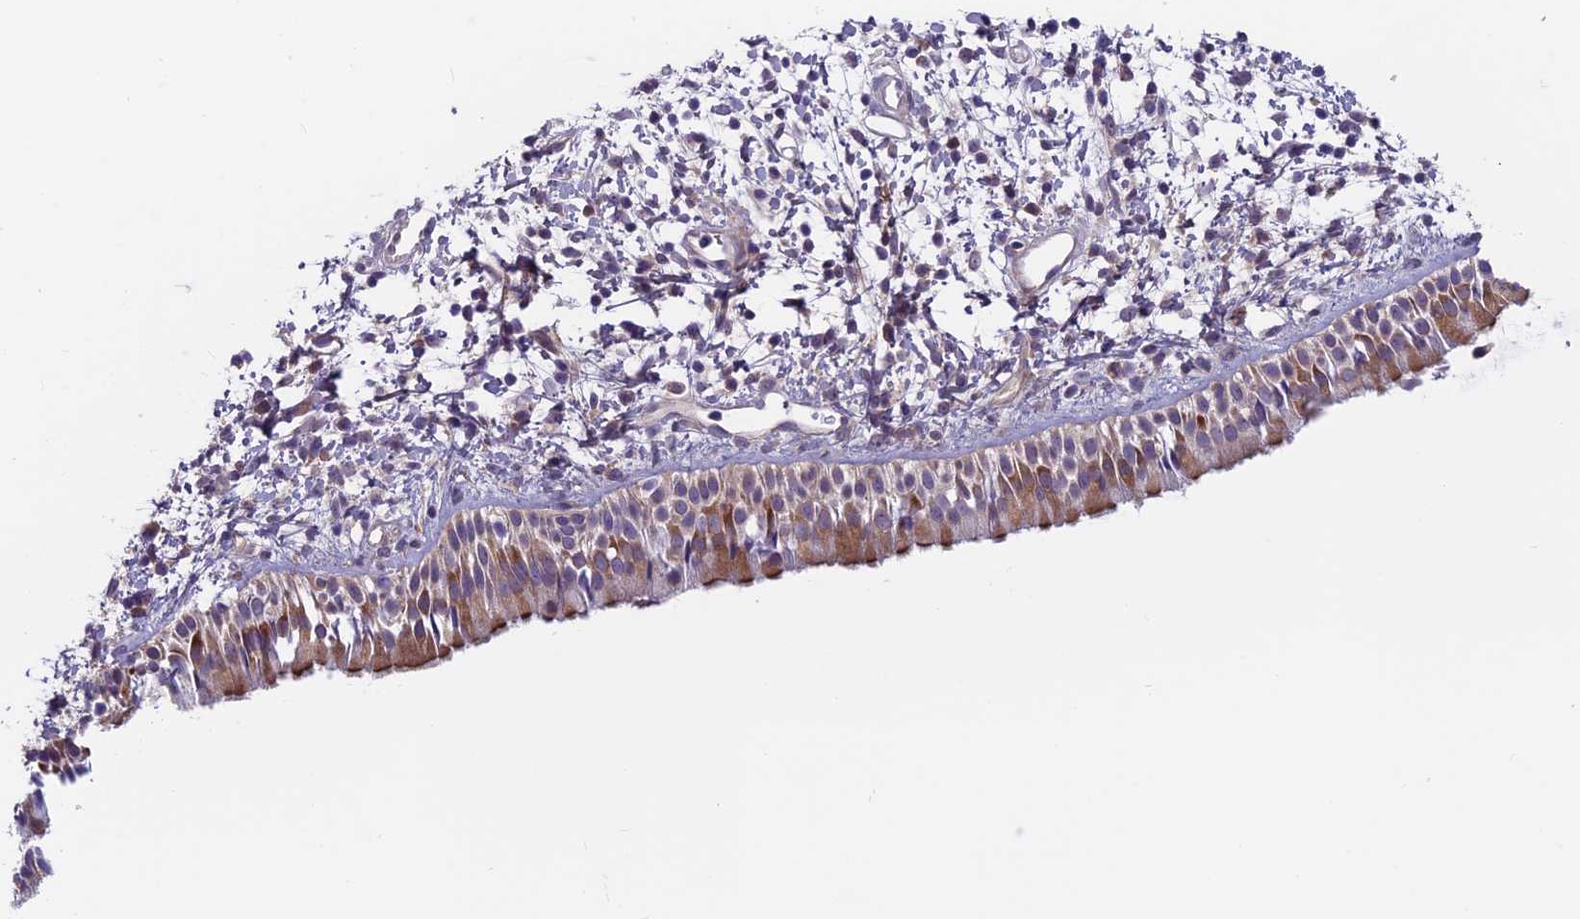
{"staining": {"intensity": "moderate", "quantity": ">75%", "location": "cytoplasmic/membranous"}, "tissue": "nasopharynx", "cell_type": "Respiratory epithelial cells", "image_type": "normal", "snomed": [{"axis": "morphology", "description": "Normal tissue, NOS"}, {"axis": "topography", "description": "Nasopharynx"}], "caption": "Immunohistochemical staining of benign nasopharynx displays >75% levels of moderate cytoplasmic/membranous protein staining in about >75% of respiratory epithelial cells.", "gene": "MAST2", "patient": {"sex": "male", "age": 22}}